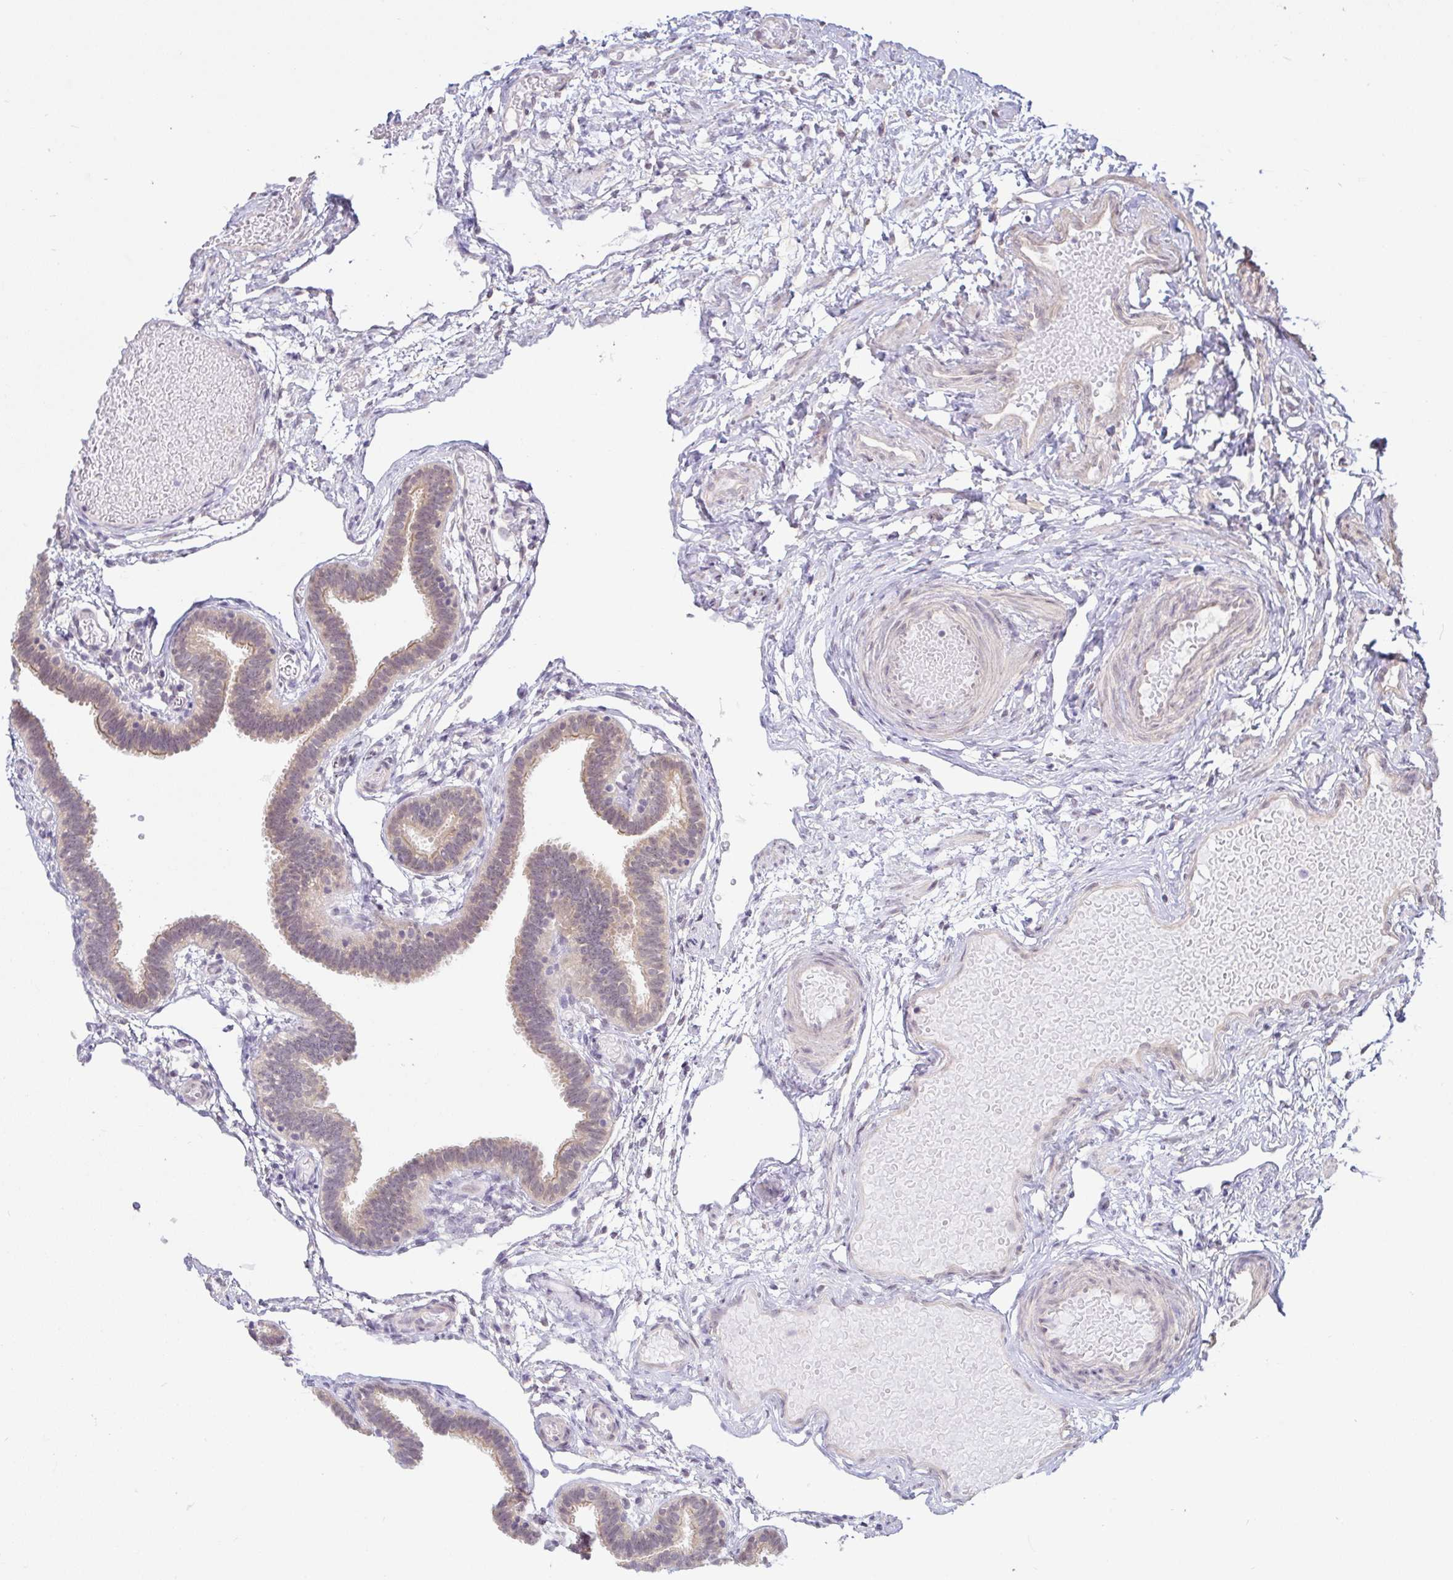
{"staining": {"intensity": "moderate", "quantity": "25%-75%", "location": "cytoplasmic/membranous,nuclear"}, "tissue": "fallopian tube", "cell_type": "Glandular cells", "image_type": "normal", "snomed": [{"axis": "morphology", "description": "Normal tissue, NOS"}, {"axis": "topography", "description": "Fallopian tube"}], "caption": "Immunohistochemistry histopathology image of normal fallopian tube stained for a protein (brown), which reveals medium levels of moderate cytoplasmic/membranous,nuclear expression in about 25%-75% of glandular cells.", "gene": "HYPK", "patient": {"sex": "female", "age": 37}}